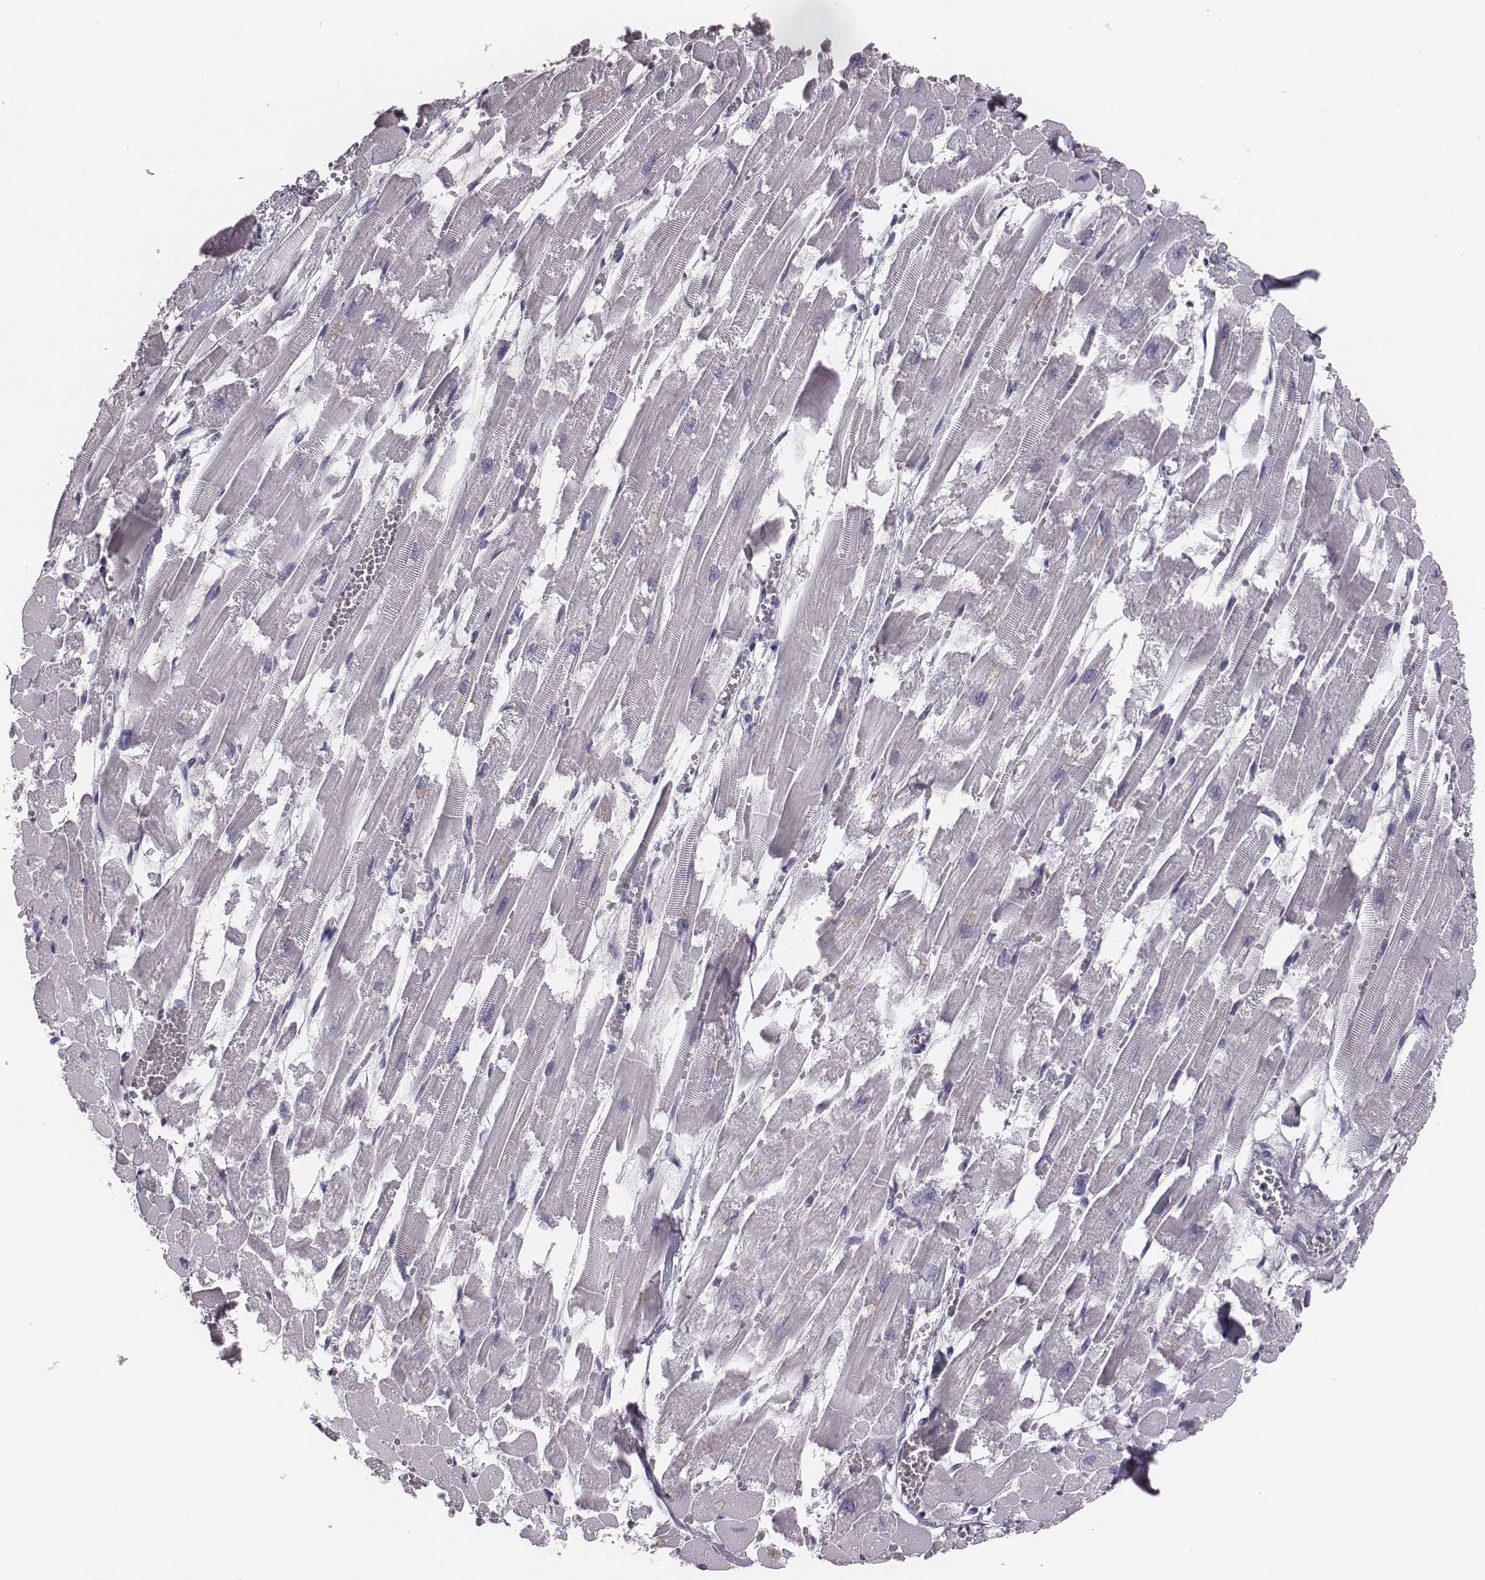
{"staining": {"intensity": "negative", "quantity": "none", "location": "none"}, "tissue": "heart muscle", "cell_type": "Cardiomyocytes", "image_type": "normal", "snomed": [{"axis": "morphology", "description": "Normal tissue, NOS"}, {"axis": "topography", "description": "Heart"}], "caption": "An IHC photomicrograph of benign heart muscle is shown. There is no staining in cardiomyocytes of heart muscle.", "gene": "CSH1", "patient": {"sex": "female", "age": 52}}